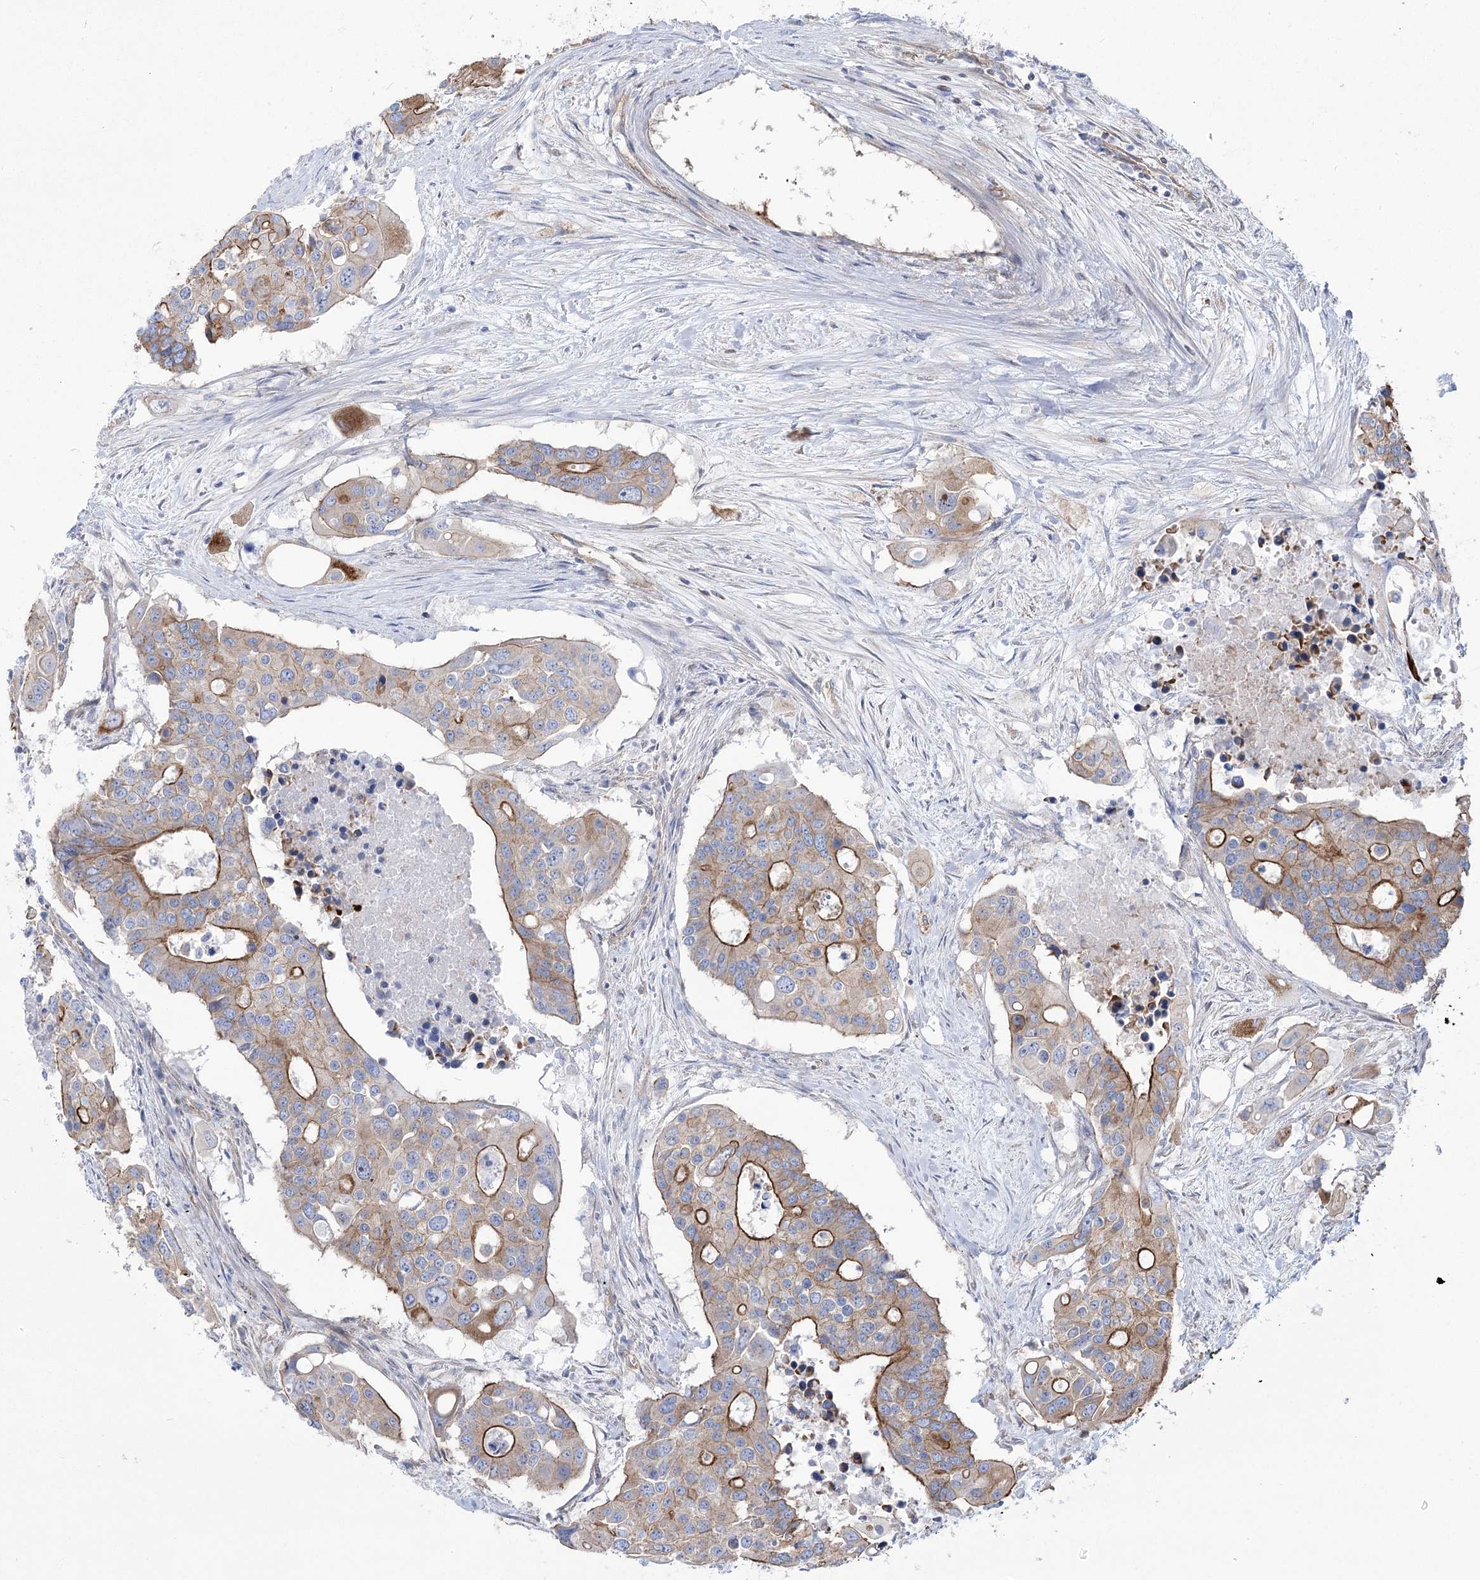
{"staining": {"intensity": "moderate", "quantity": "25%-75%", "location": "cytoplasmic/membranous"}, "tissue": "colorectal cancer", "cell_type": "Tumor cells", "image_type": "cancer", "snomed": [{"axis": "morphology", "description": "Adenocarcinoma, NOS"}, {"axis": "topography", "description": "Colon"}], "caption": "Human colorectal cancer stained with a protein marker displays moderate staining in tumor cells.", "gene": "PLEKHA5", "patient": {"sex": "male", "age": 77}}